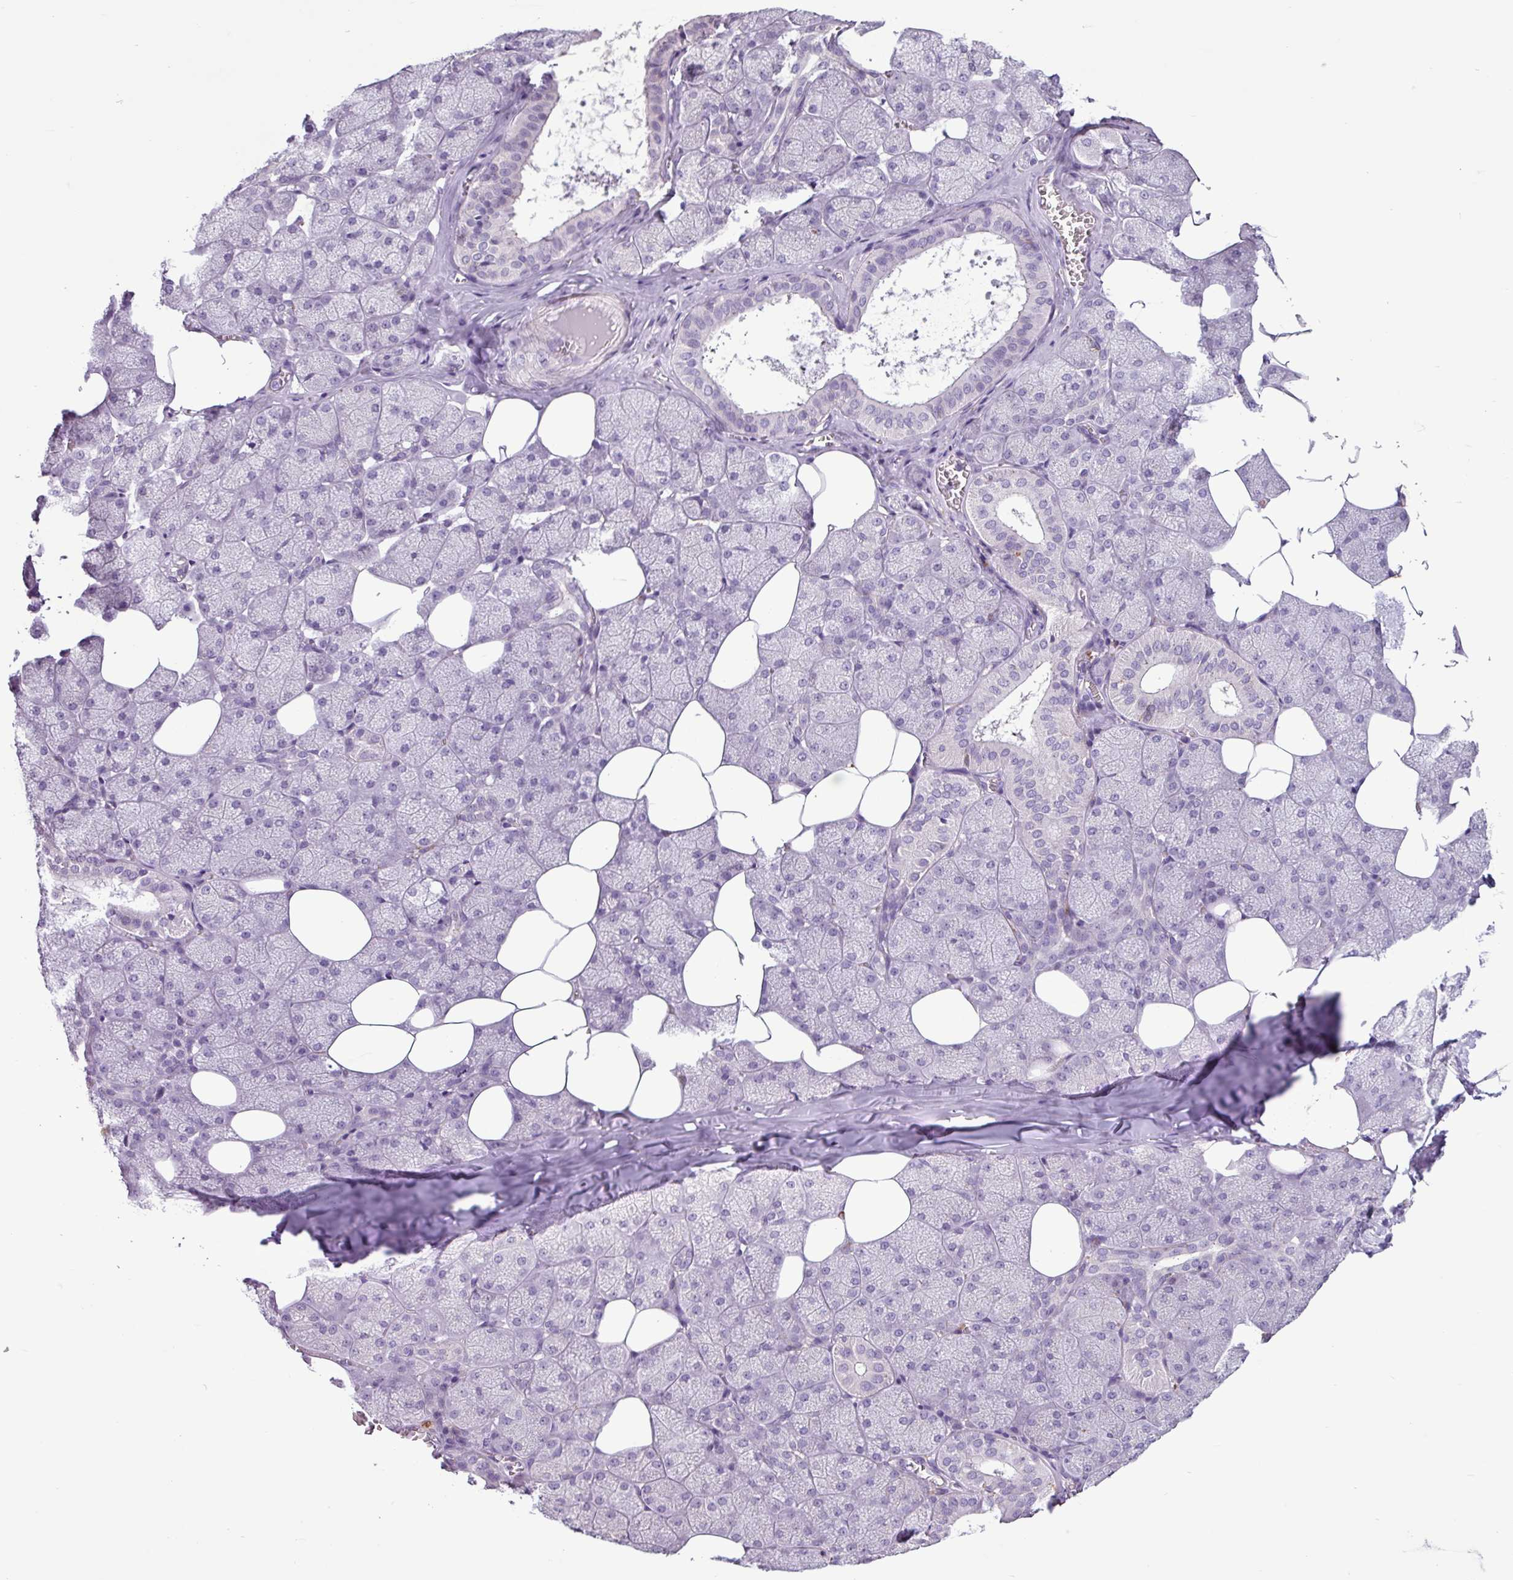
{"staining": {"intensity": "negative", "quantity": "none", "location": "none"}, "tissue": "salivary gland", "cell_type": "Glandular cells", "image_type": "normal", "snomed": [{"axis": "morphology", "description": "Normal tissue, NOS"}, {"axis": "topography", "description": "Salivary gland"}, {"axis": "topography", "description": "Peripheral nerve tissue"}], "caption": "There is no significant positivity in glandular cells of salivary gland. (Immunohistochemistry, brightfield microscopy, high magnification).", "gene": "C9orf24", "patient": {"sex": "male", "age": 38}}